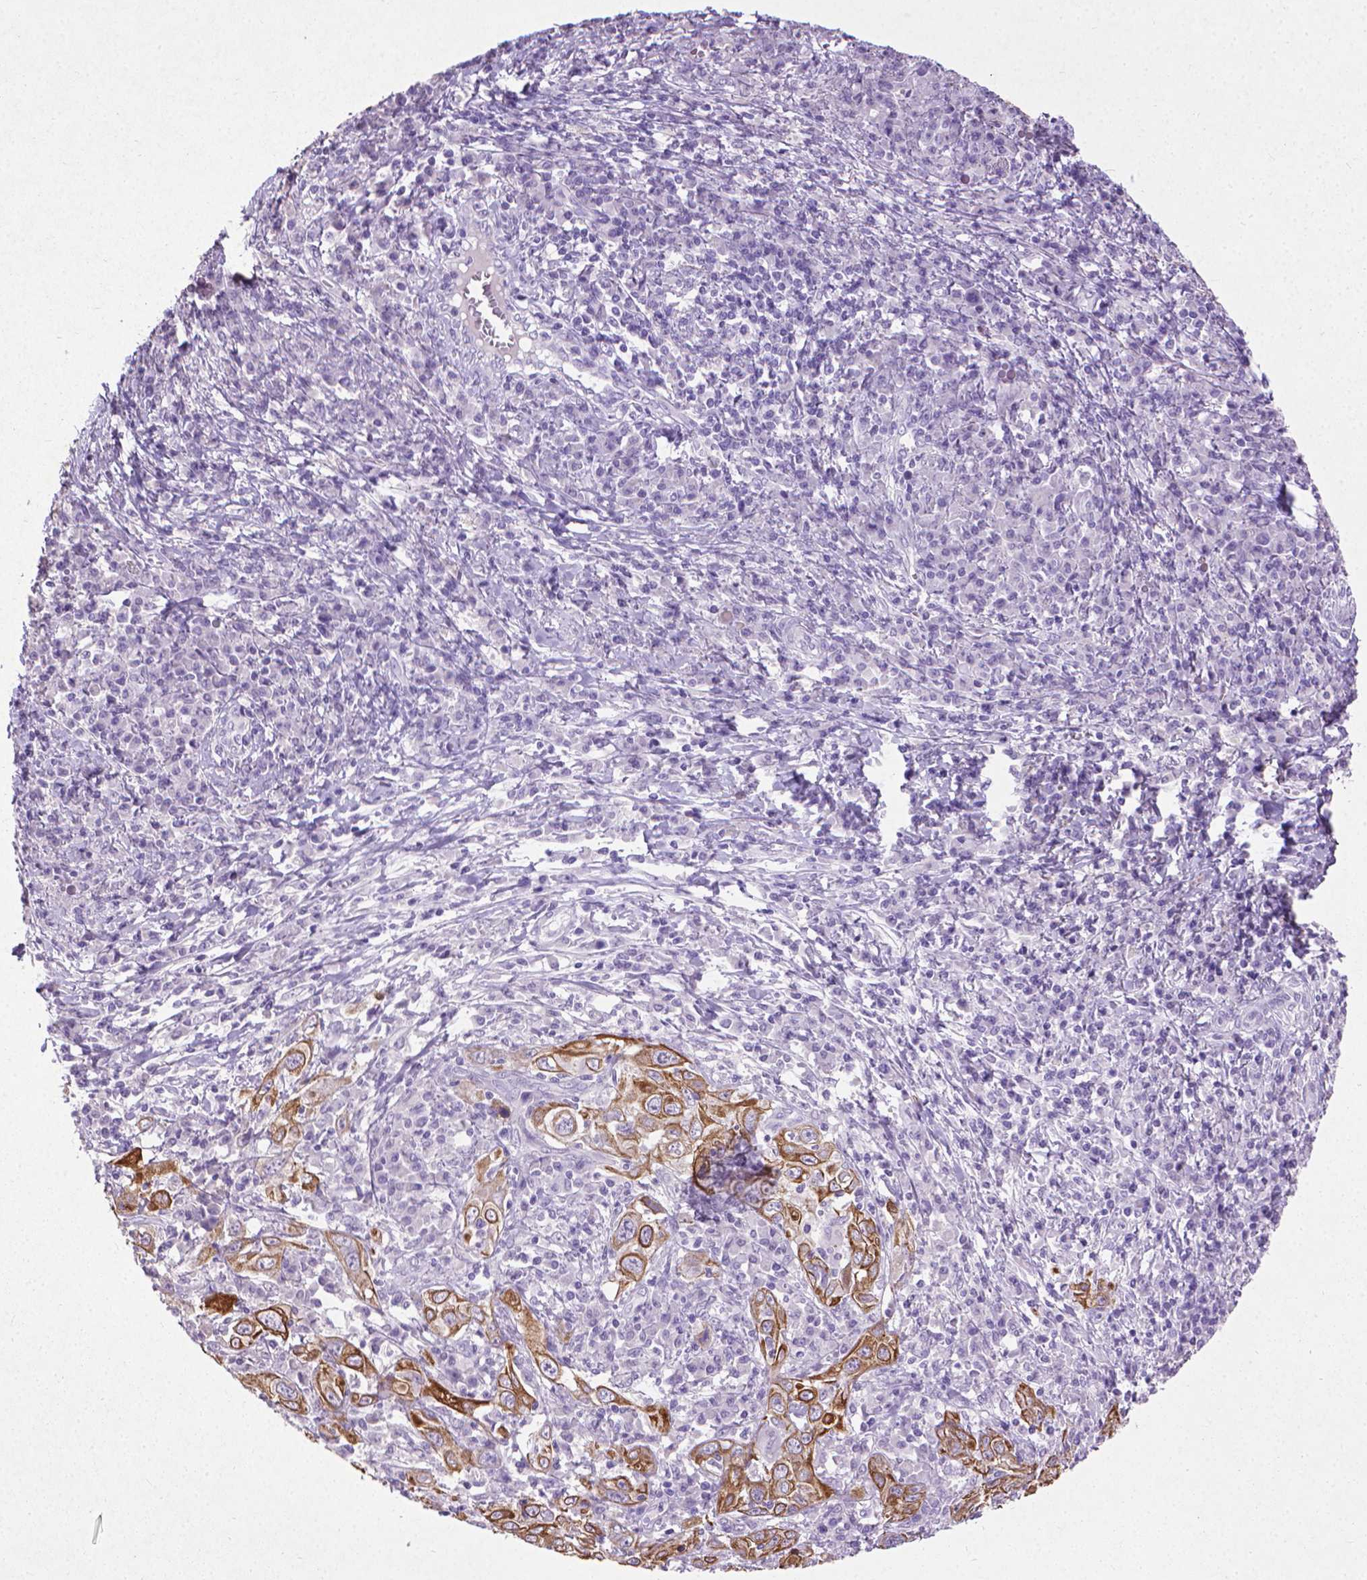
{"staining": {"intensity": "strong", "quantity": ">75%", "location": "cytoplasmic/membranous"}, "tissue": "cervical cancer", "cell_type": "Tumor cells", "image_type": "cancer", "snomed": [{"axis": "morphology", "description": "Squamous cell carcinoma, NOS"}, {"axis": "topography", "description": "Cervix"}], "caption": "IHC staining of squamous cell carcinoma (cervical), which reveals high levels of strong cytoplasmic/membranous expression in approximately >75% of tumor cells indicating strong cytoplasmic/membranous protein staining. The staining was performed using DAB (brown) for protein detection and nuclei were counterstained in hematoxylin (blue).", "gene": "KRT5", "patient": {"sex": "female", "age": 46}}